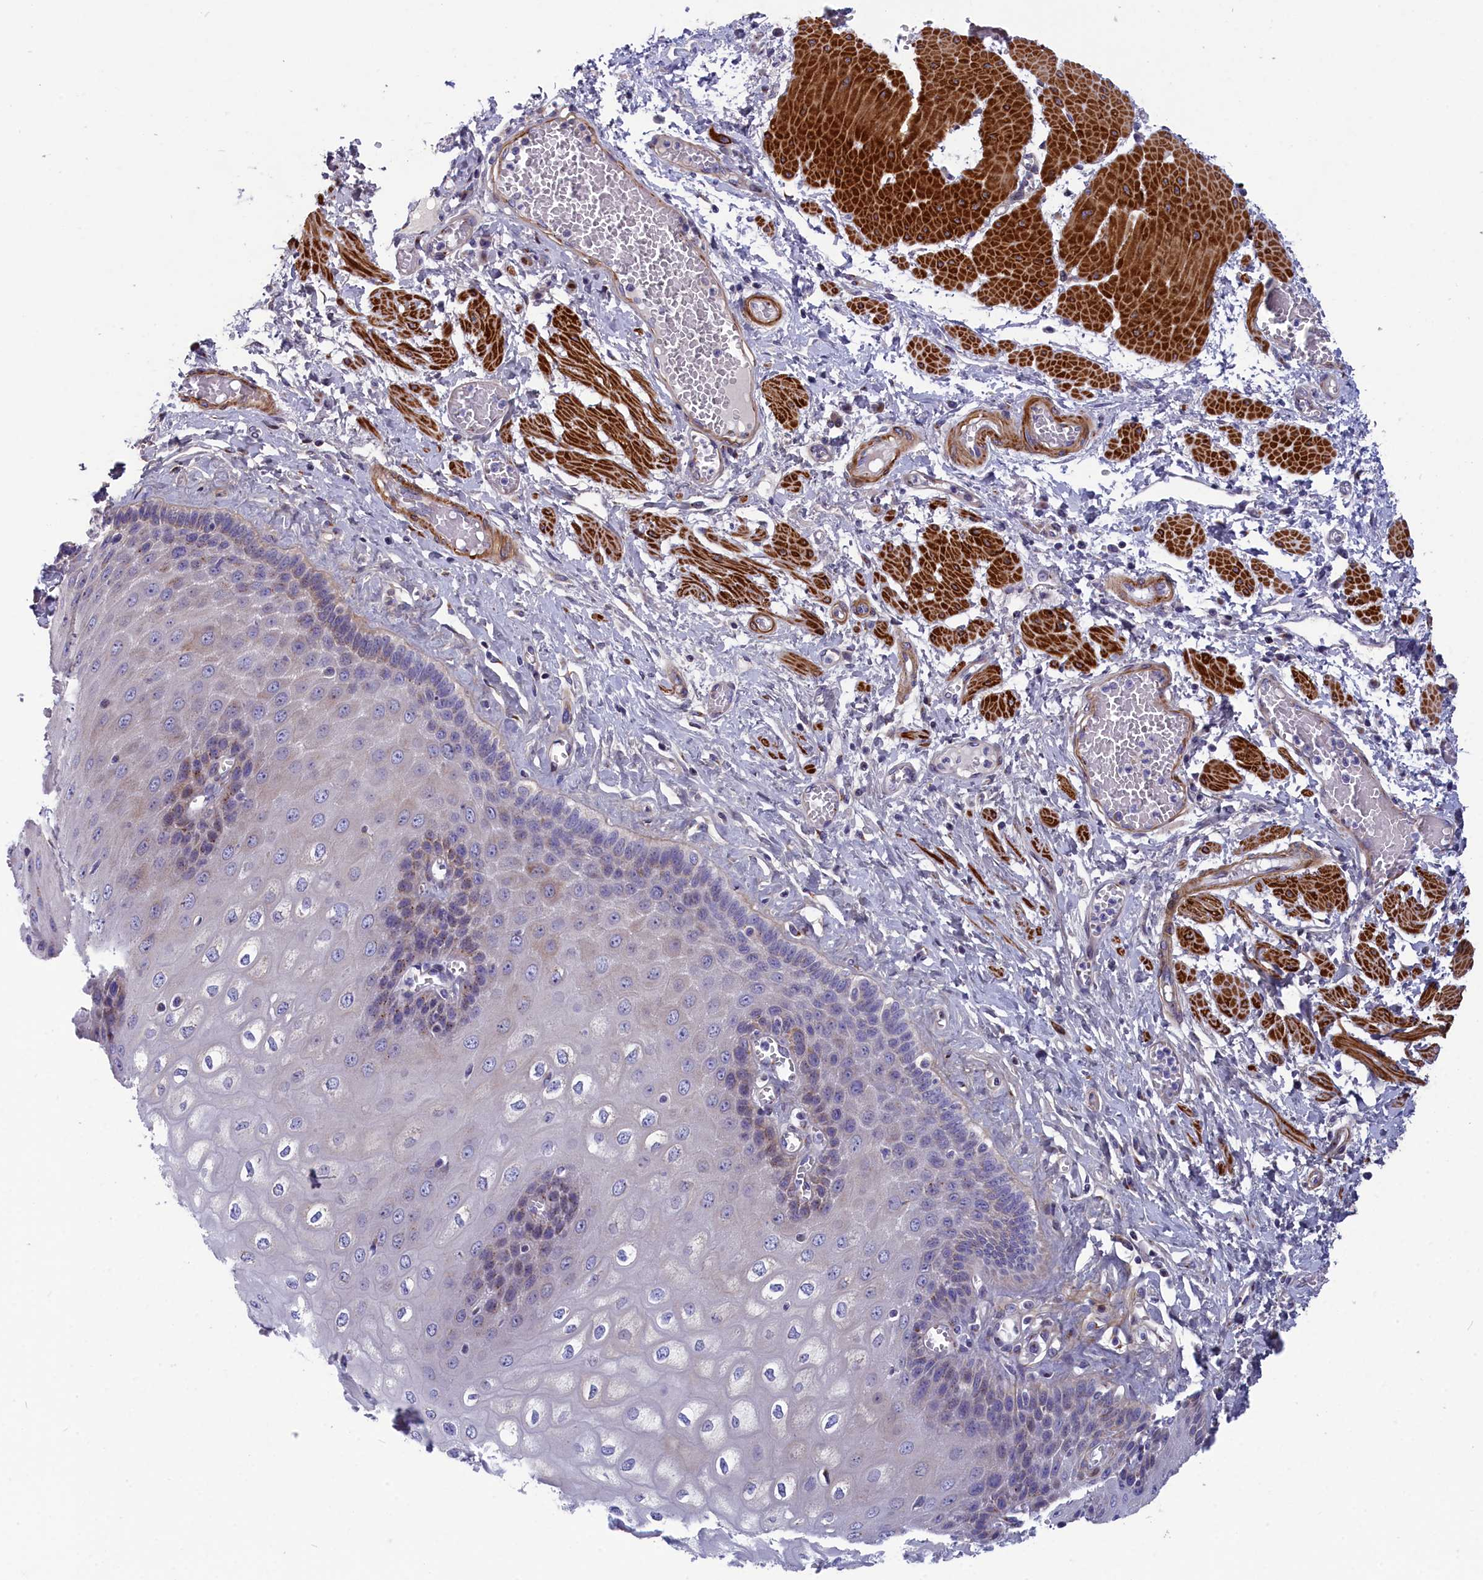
{"staining": {"intensity": "moderate", "quantity": "<25%", "location": "cytoplasmic/membranous"}, "tissue": "esophagus", "cell_type": "Squamous epithelial cells", "image_type": "normal", "snomed": [{"axis": "morphology", "description": "Normal tissue, NOS"}, {"axis": "topography", "description": "Esophagus"}], "caption": "DAB (3,3'-diaminobenzidine) immunohistochemical staining of benign human esophagus exhibits moderate cytoplasmic/membranous protein staining in approximately <25% of squamous epithelial cells. Using DAB (3,3'-diaminobenzidine) (brown) and hematoxylin (blue) stains, captured at high magnification using brightfield microscopy.", "gene": "TUBGCP4", "patient": {"sex": "male", "age": 60}}